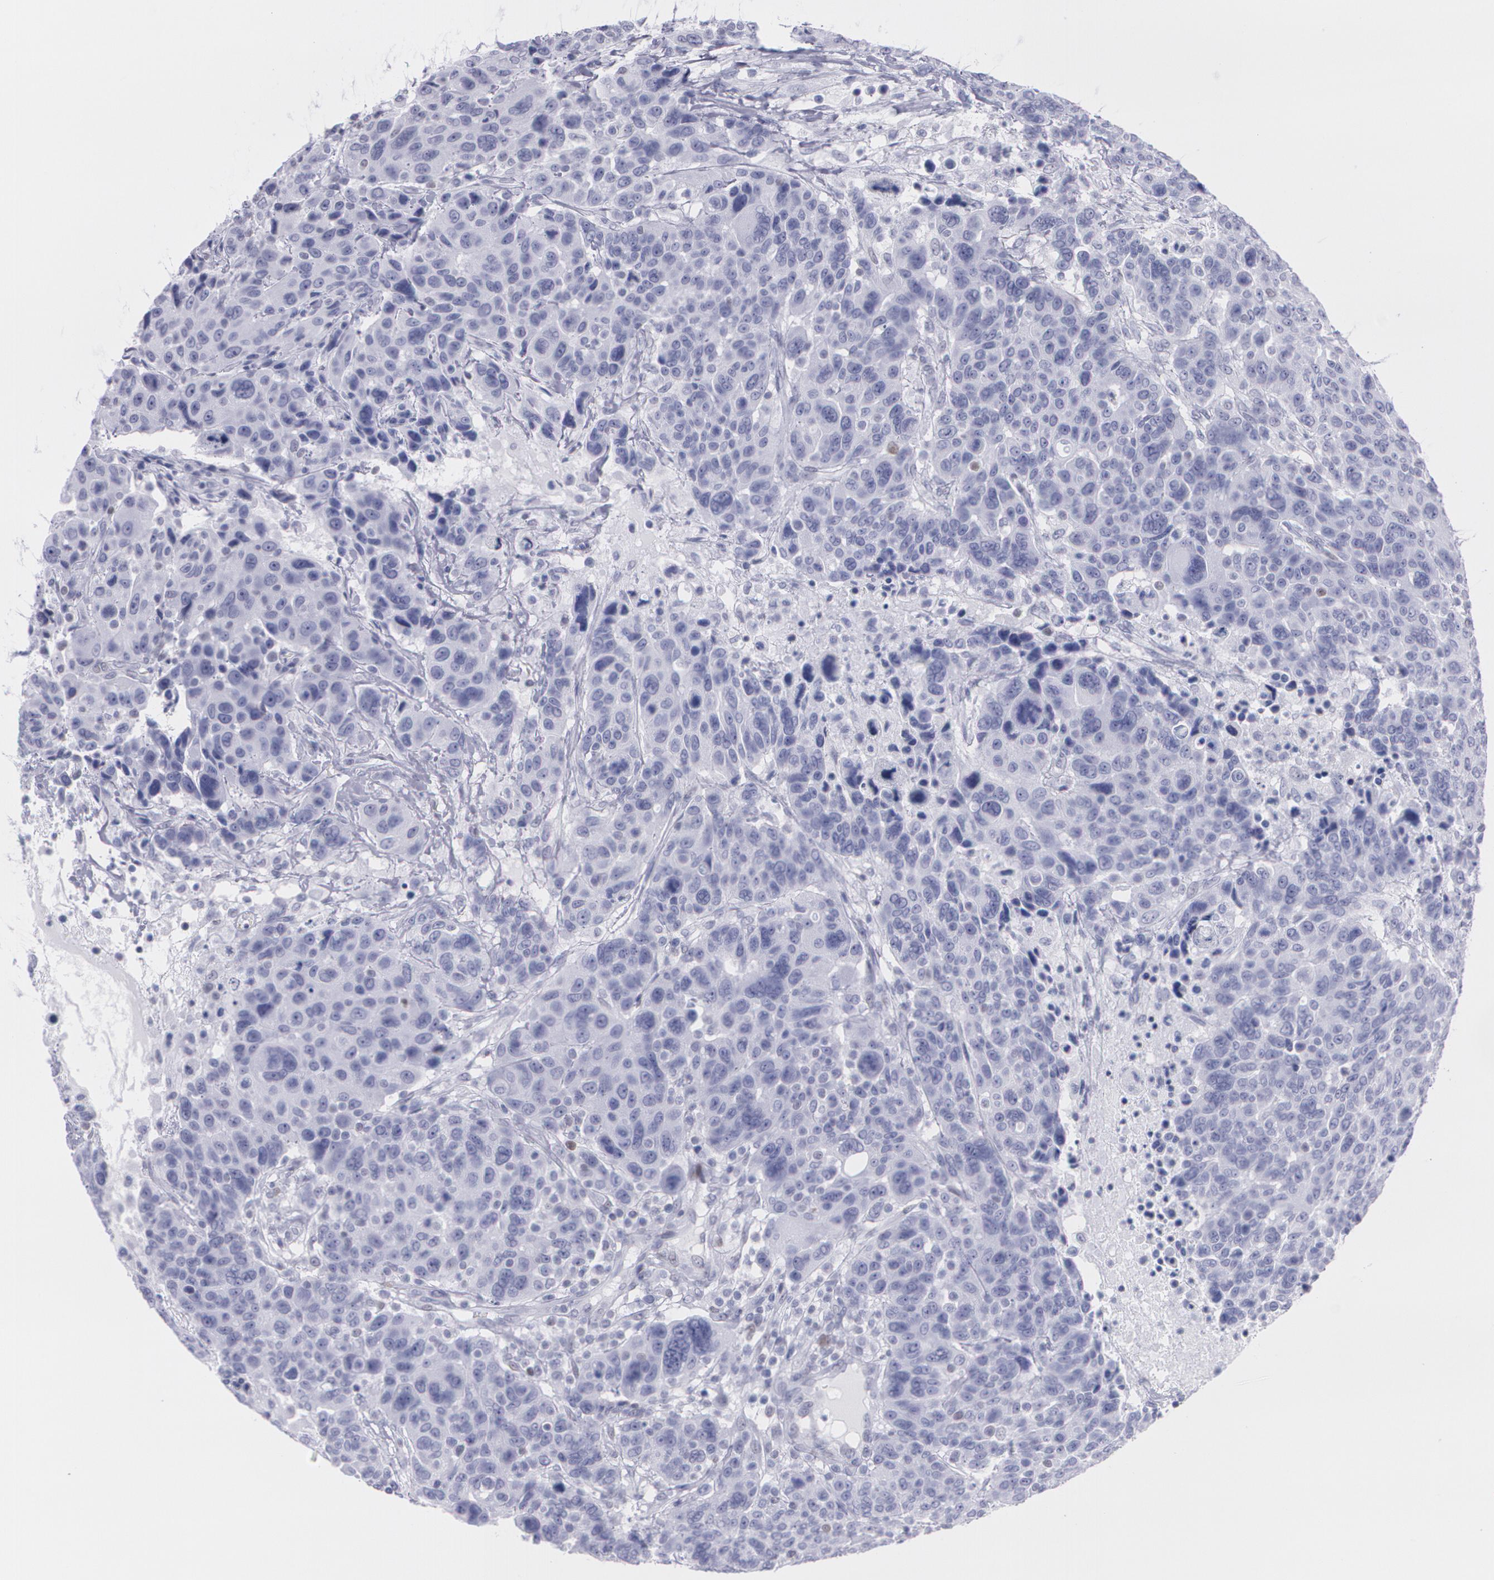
{"staining": {"intensity": "negative", "quantity": "none", "location": "none"}, "tissue": "breast cancer", "cell_type": "Tumor cells", "image_type": "cancer", "snomed": [{"axis": "morphology", "description": "Duct carcinoma"}, {"axis": "topography", "description": "Breast"}], "caption": "High power microscopy photomicrograph of an immunohistochemistry photomicrograph of invasive ductal carcinoma (breast), revealing no significant staining in tumor cells.", "gene": "TP53", "patient": {"sex": "female", "age": 37}}